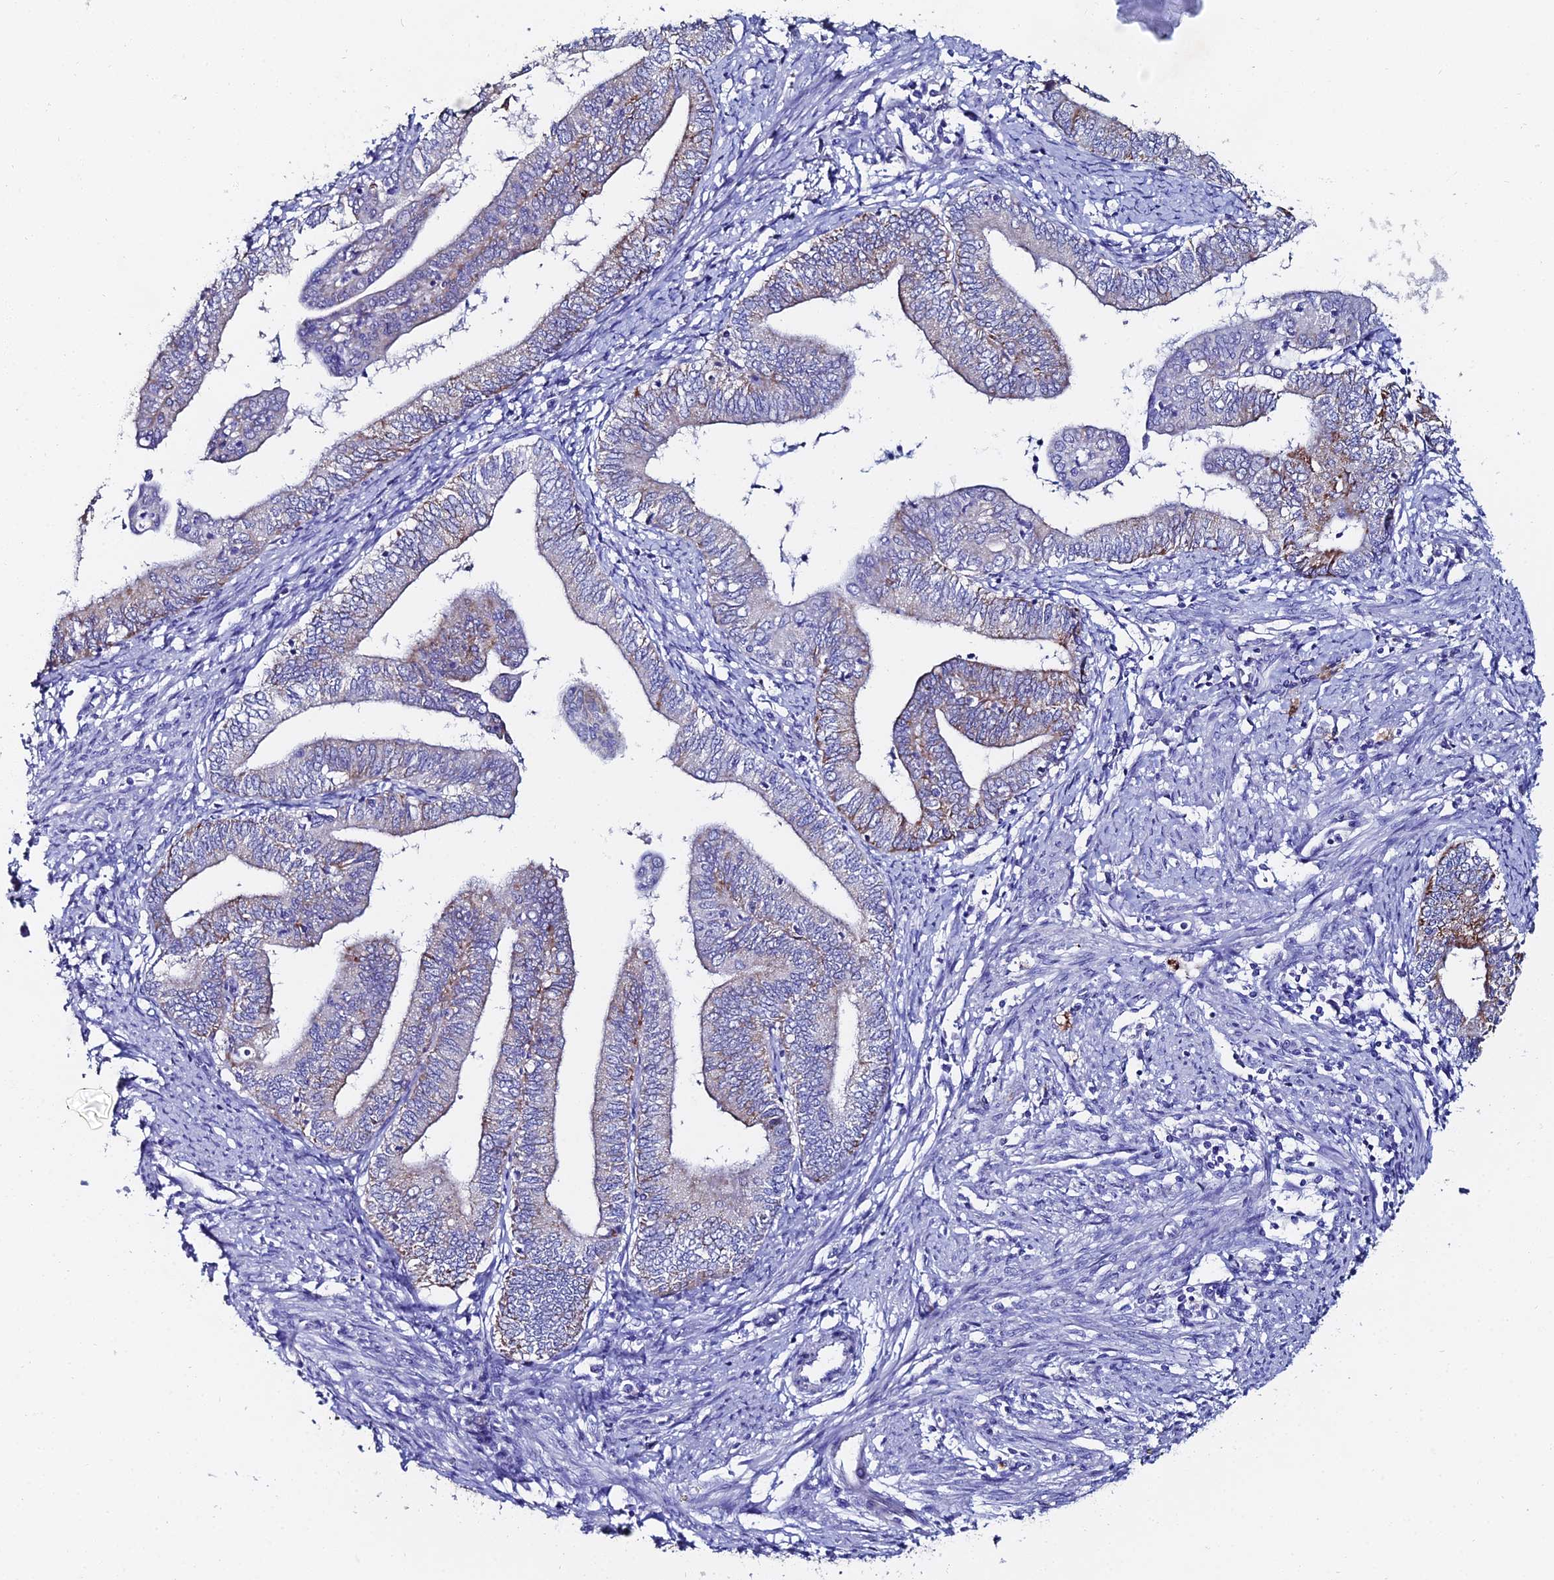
{"staining": {"intensity": "moderate", "quantity": "<25%", "location": "cytoplasmic/membranous"}, "tissue": "endometrial cancer", "cell_type": "Tumor cells", "image_type": "cancer", "snomed": [{"axis": "morphology", "description": "Adenocarcinoma, NOS"}, {"axis": "topography", "description": "Endometrium"}], "caption": "A high-resolution micrograph shows immunohistochemistry staining of adenocarcinoma (endometrial), which exhibits moderate cytoplasmic/membranous positivity in about <25% of tumor cells. The staining was performed using DAB (3,3'-diaminobenzidine) to visualize the protein expression in brown, while the nuclei were stained in blue with hematoxylin (Magnification: 20x).", "gene": "ESRRG", "patient": {"sex": "female", "age": 66}}